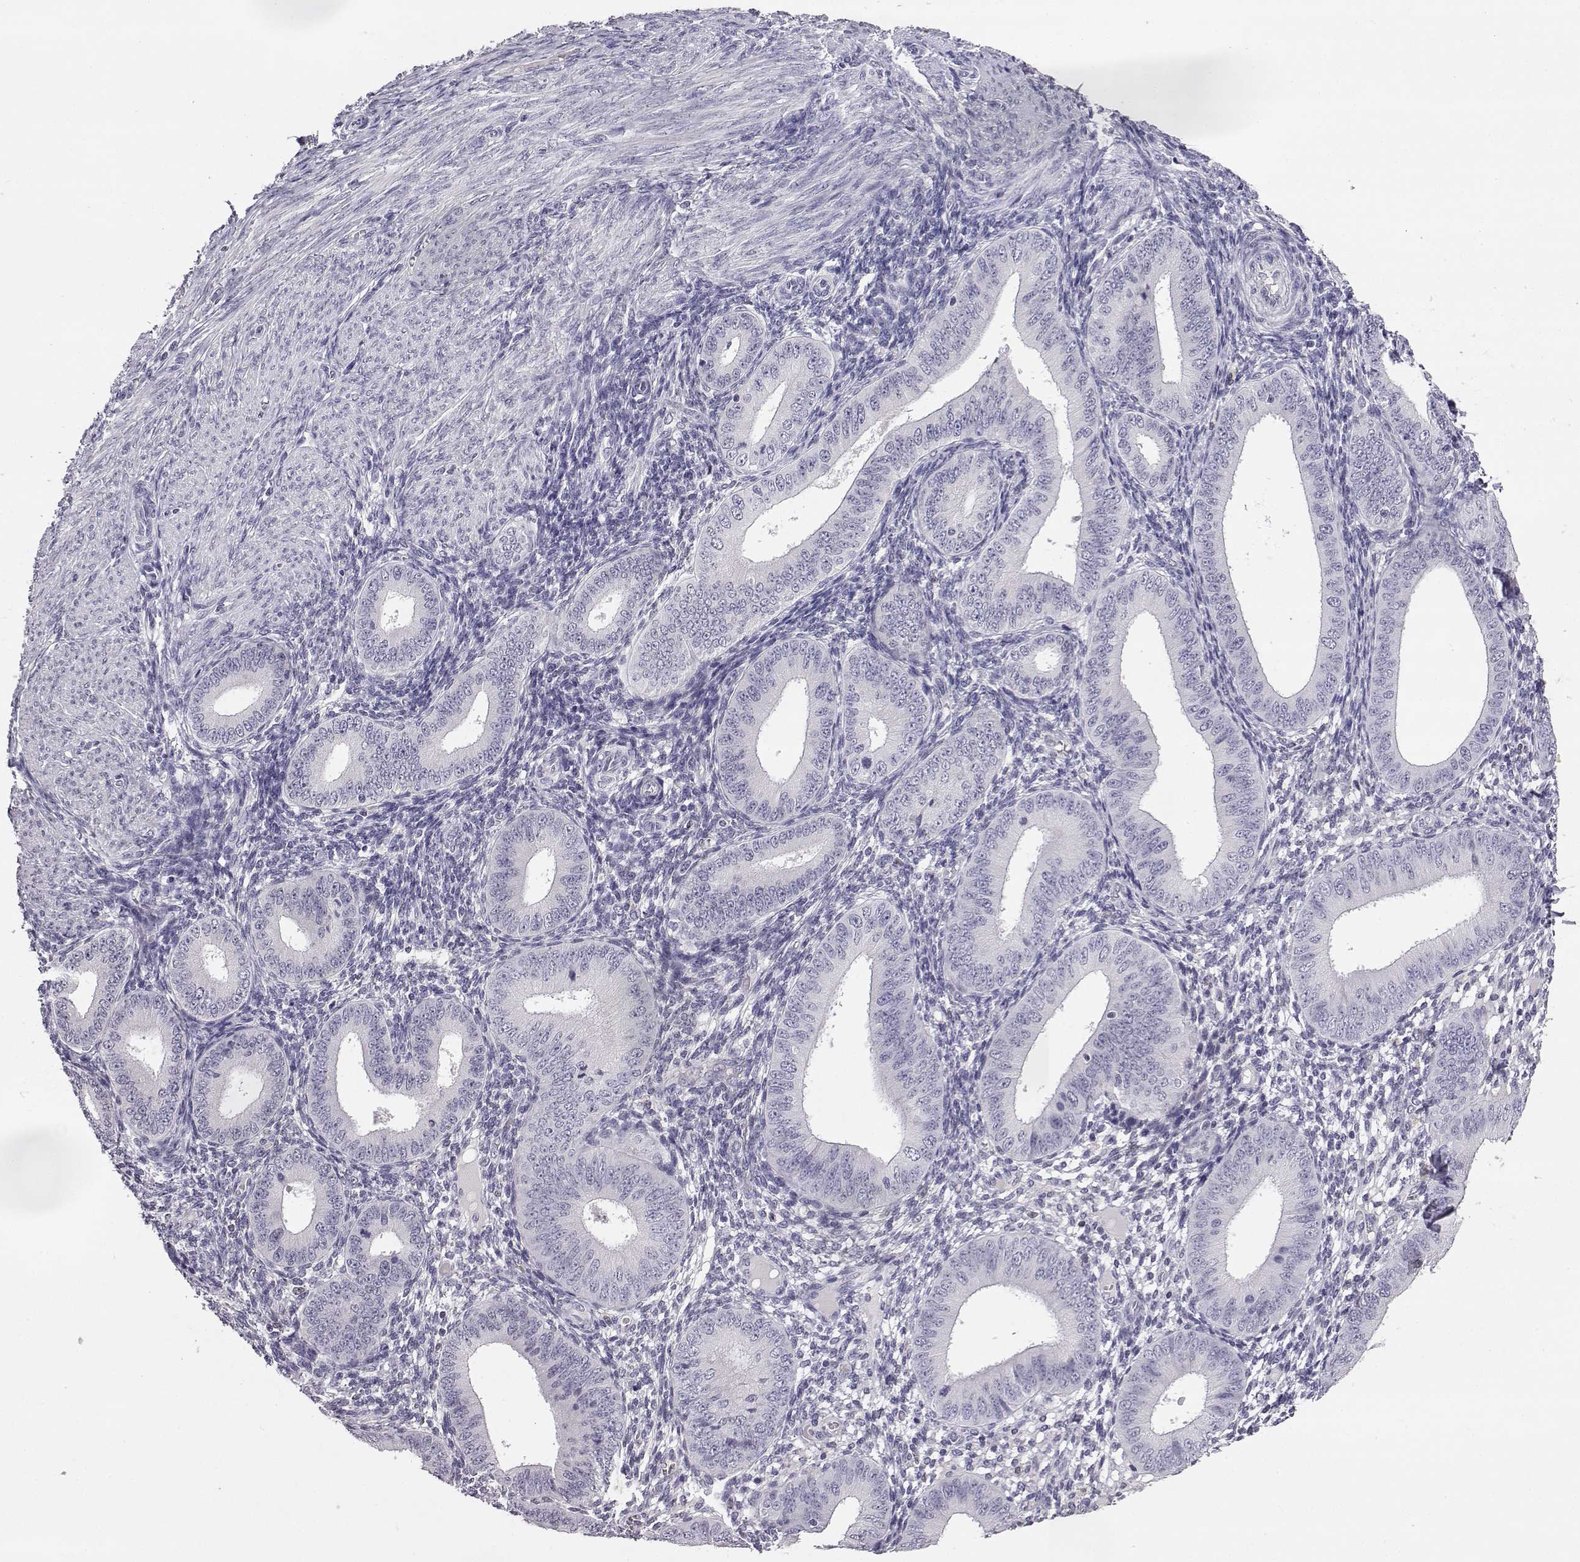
{"staining": {"intensity": "negative", "quantity": "none", "location": "none"}, "tissue": "endometrium", "cell_type": "Cells in endometrial stroma", "image_type": "normal", "snomed": [{"axis": "morphology", "description": "Normal tissue, NOS"}, {"axis": "topography", "description": "Endometrium"}], "caption": "Immunohistochemistry (IHC) histopathology image of benign endometrium stained for a protein (brown), which reveals no expression in cells in endometrial stroma. The staining was performed using DAB (3,3'-diaminobenzidine) to visualize the protein expression in brown, while the nuclei were stained in blue with hematoxylin (Magnification: 20x).", "gene": "AKR1B1", "patient": {"sex": "female", "age": 39}}